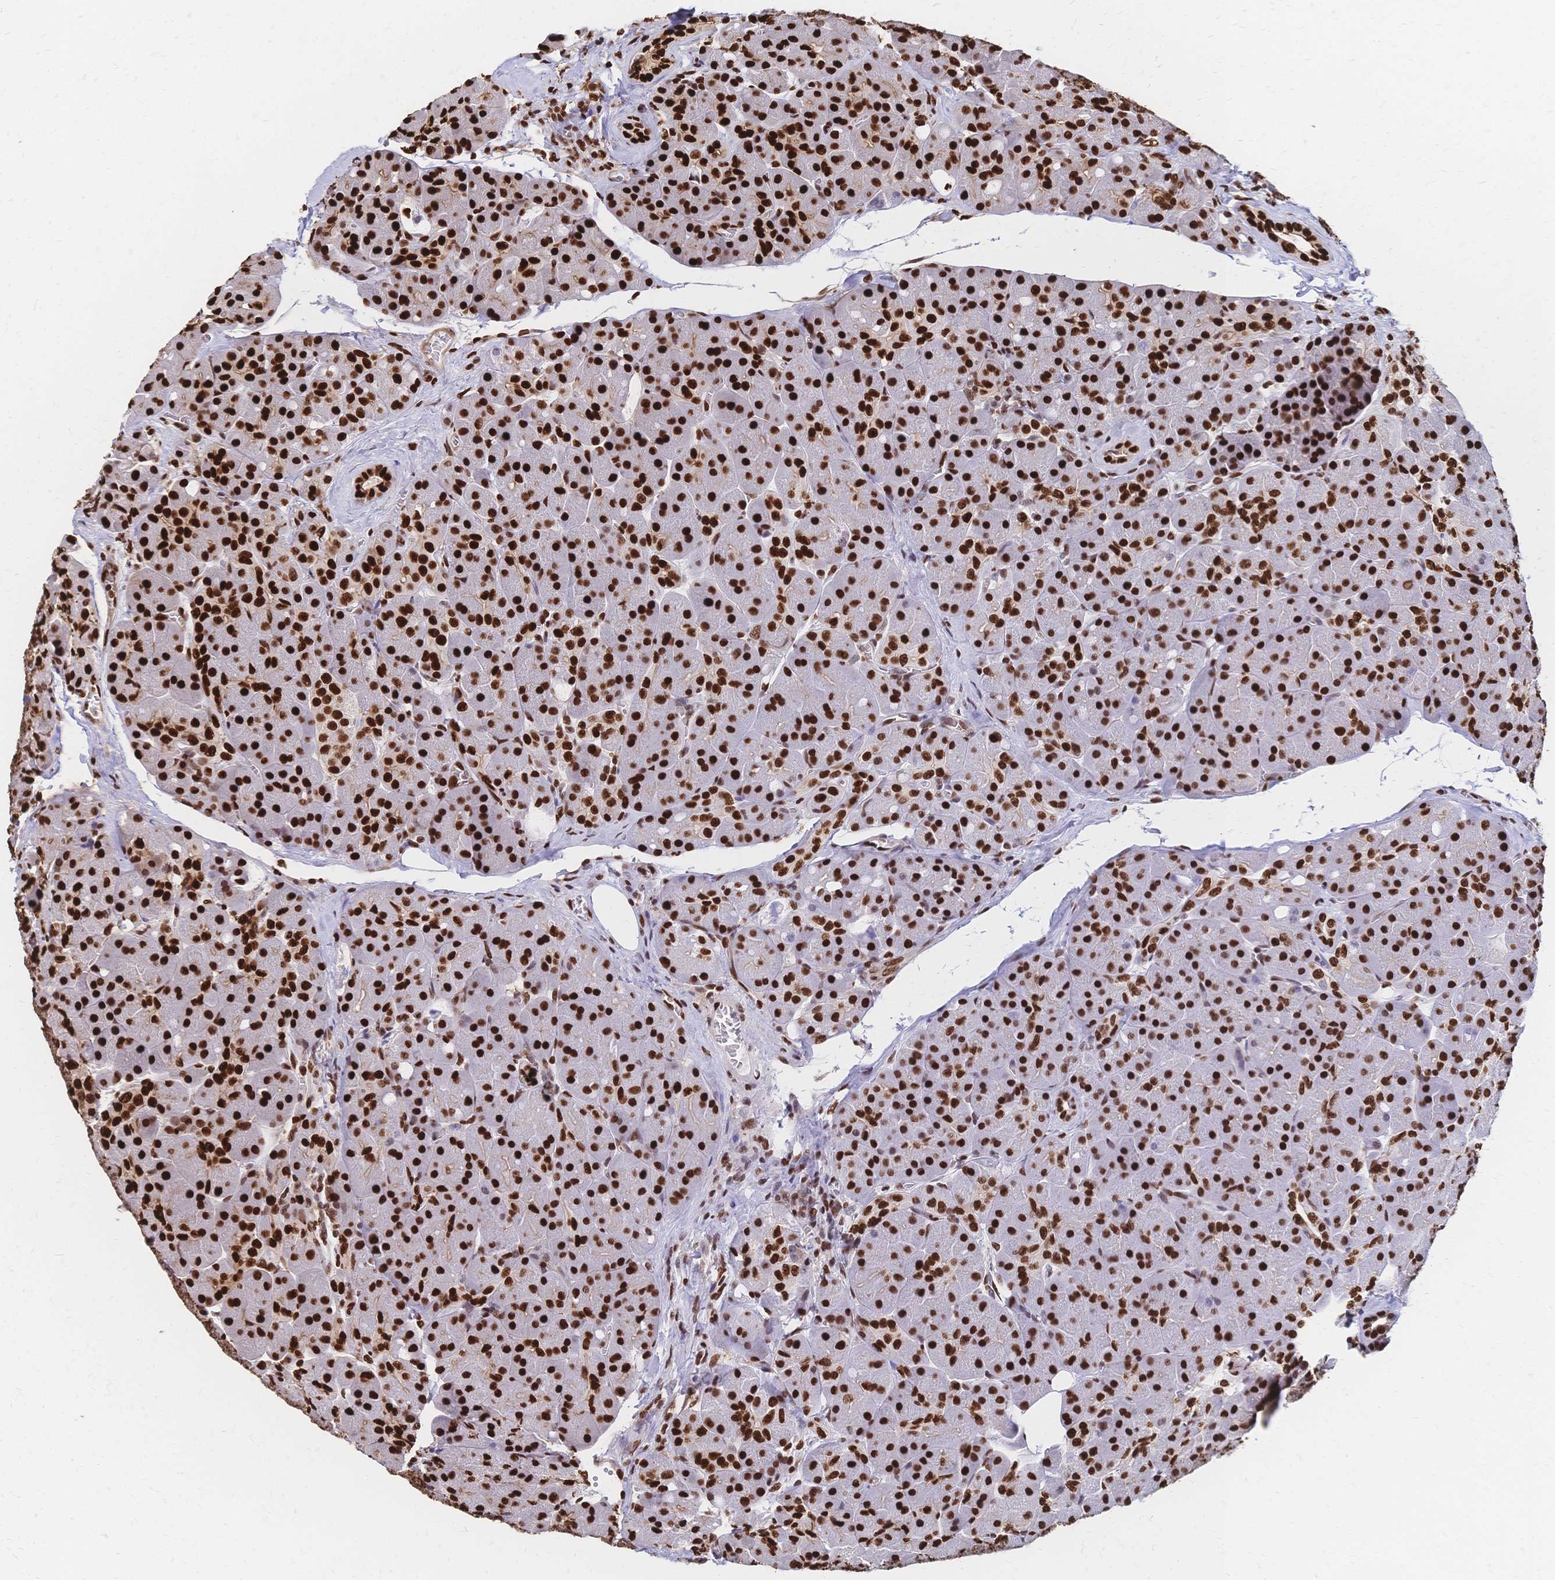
{"staining": {"intensity": "strong", "quantity": ">75%", "location": "nuclear"}, "tissue": "pancreas", "cell_type": "Exocrine glandular cells", "image_type": "normal", "snomed": [{"axis": "morphology", "description": "Normal tissue, NOS"}, {"axis": "topography", "description": "Pancreas"}], "caption": "Immunohistochemical staining of unremarkable pancreas displays high levels of strong nuclear expression in about >75% of exocrine glandular cells.", "gene": "HDGF", "patient": {"sex": "male", "age": 55}}